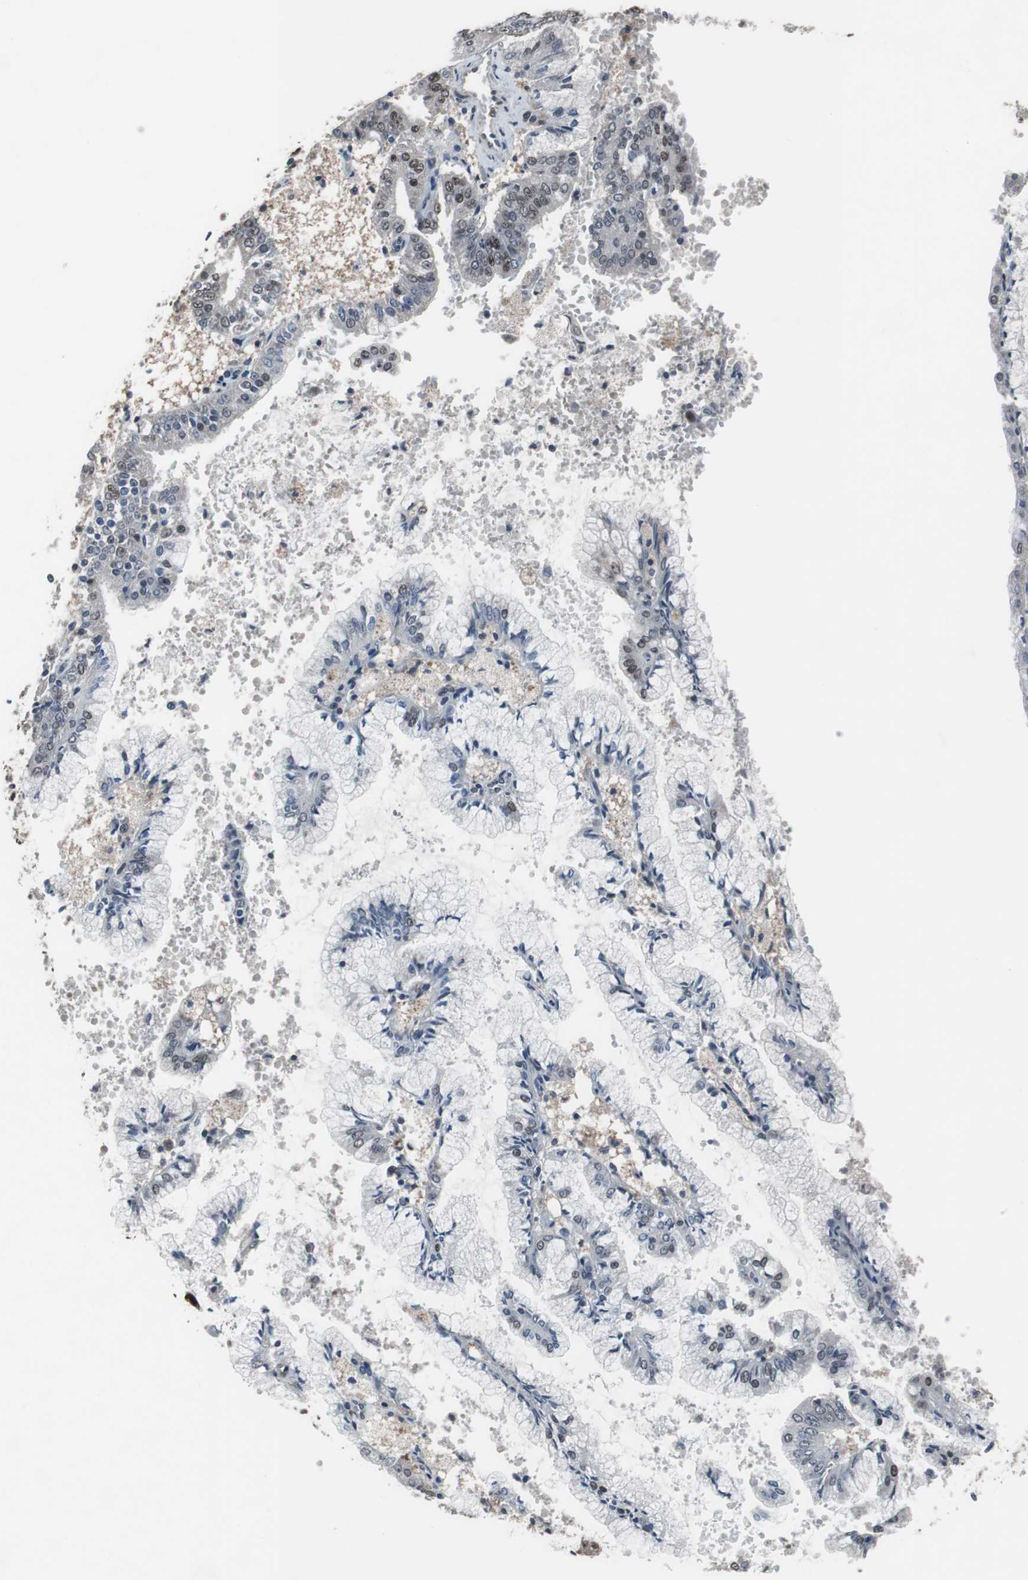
{"staining": {"intensity": "moderate", "quantity": "25%-75%", "location": "nuclear"}, "tissue": "endometrial cancer", "cell_type": "Tumor cells", "image_type": "cancer", "snomed": [{"axis": "morphology", "description": "Adenocarcinoma, NOS"}, {"axis": "topography", "description": "Endometrium"}], "caption": "Endometrial adenocarcinoma stained for a protein shows moderate nuclear positivity in tumor cells.", "gene": "FOXP4", "patient": {"sex": "female", "age": 63}}